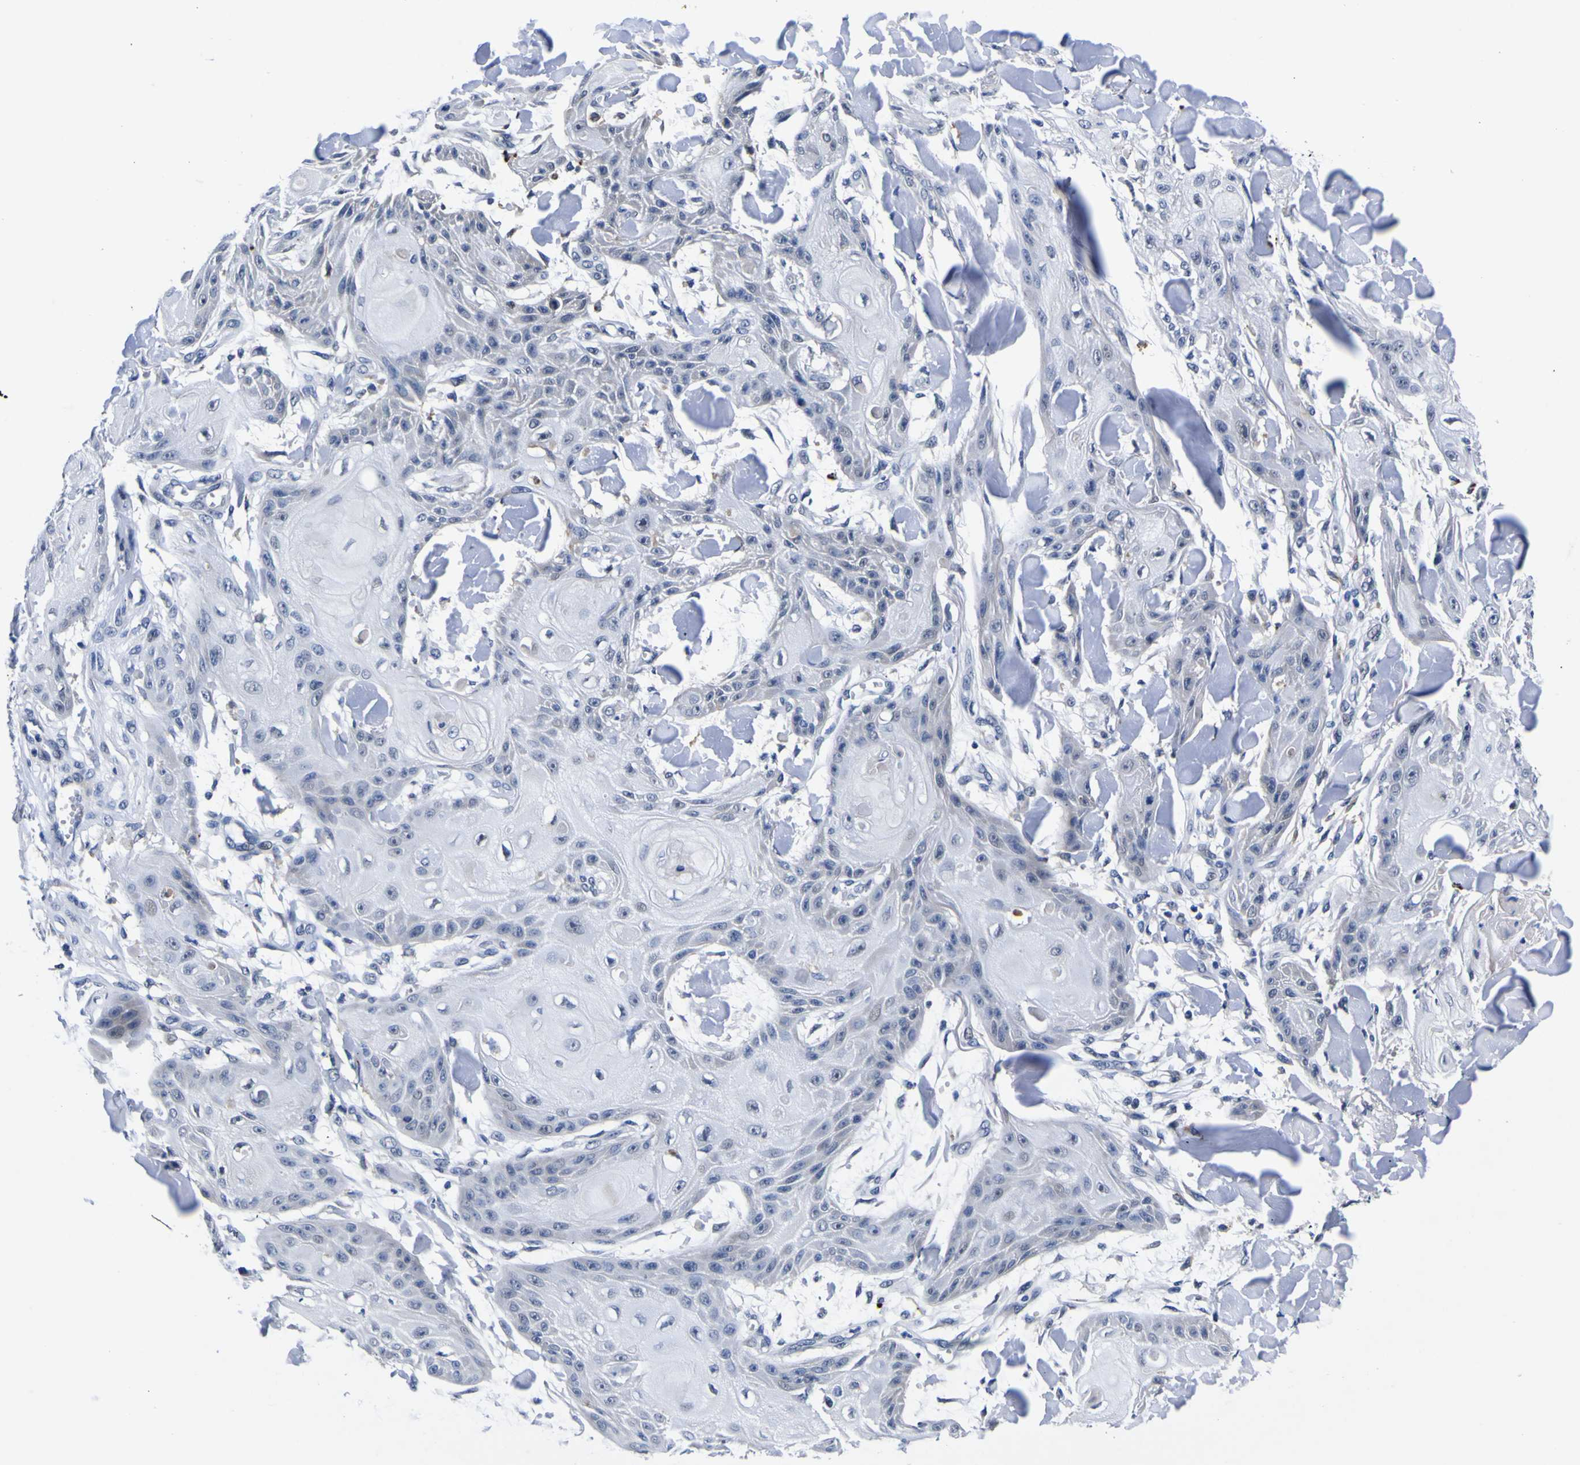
{"staining": {"intensity": "negative", "quantity": "none", "location": "none"}, "tissue": "skin cancer", "cell_type": "Tumor cells", "image_type": "cancer", "snomed": [{"axis": "morphology", "description": "Squamous cell carcinoma, NOS"}, {"axis": "topography", "description": "Skin"}], "caption": "The photomicrograph demonstrates no staining of tumor cells in skin cancer.", "gene": "IGFLR1", "patient": {"sex": "male", "age": 74}}